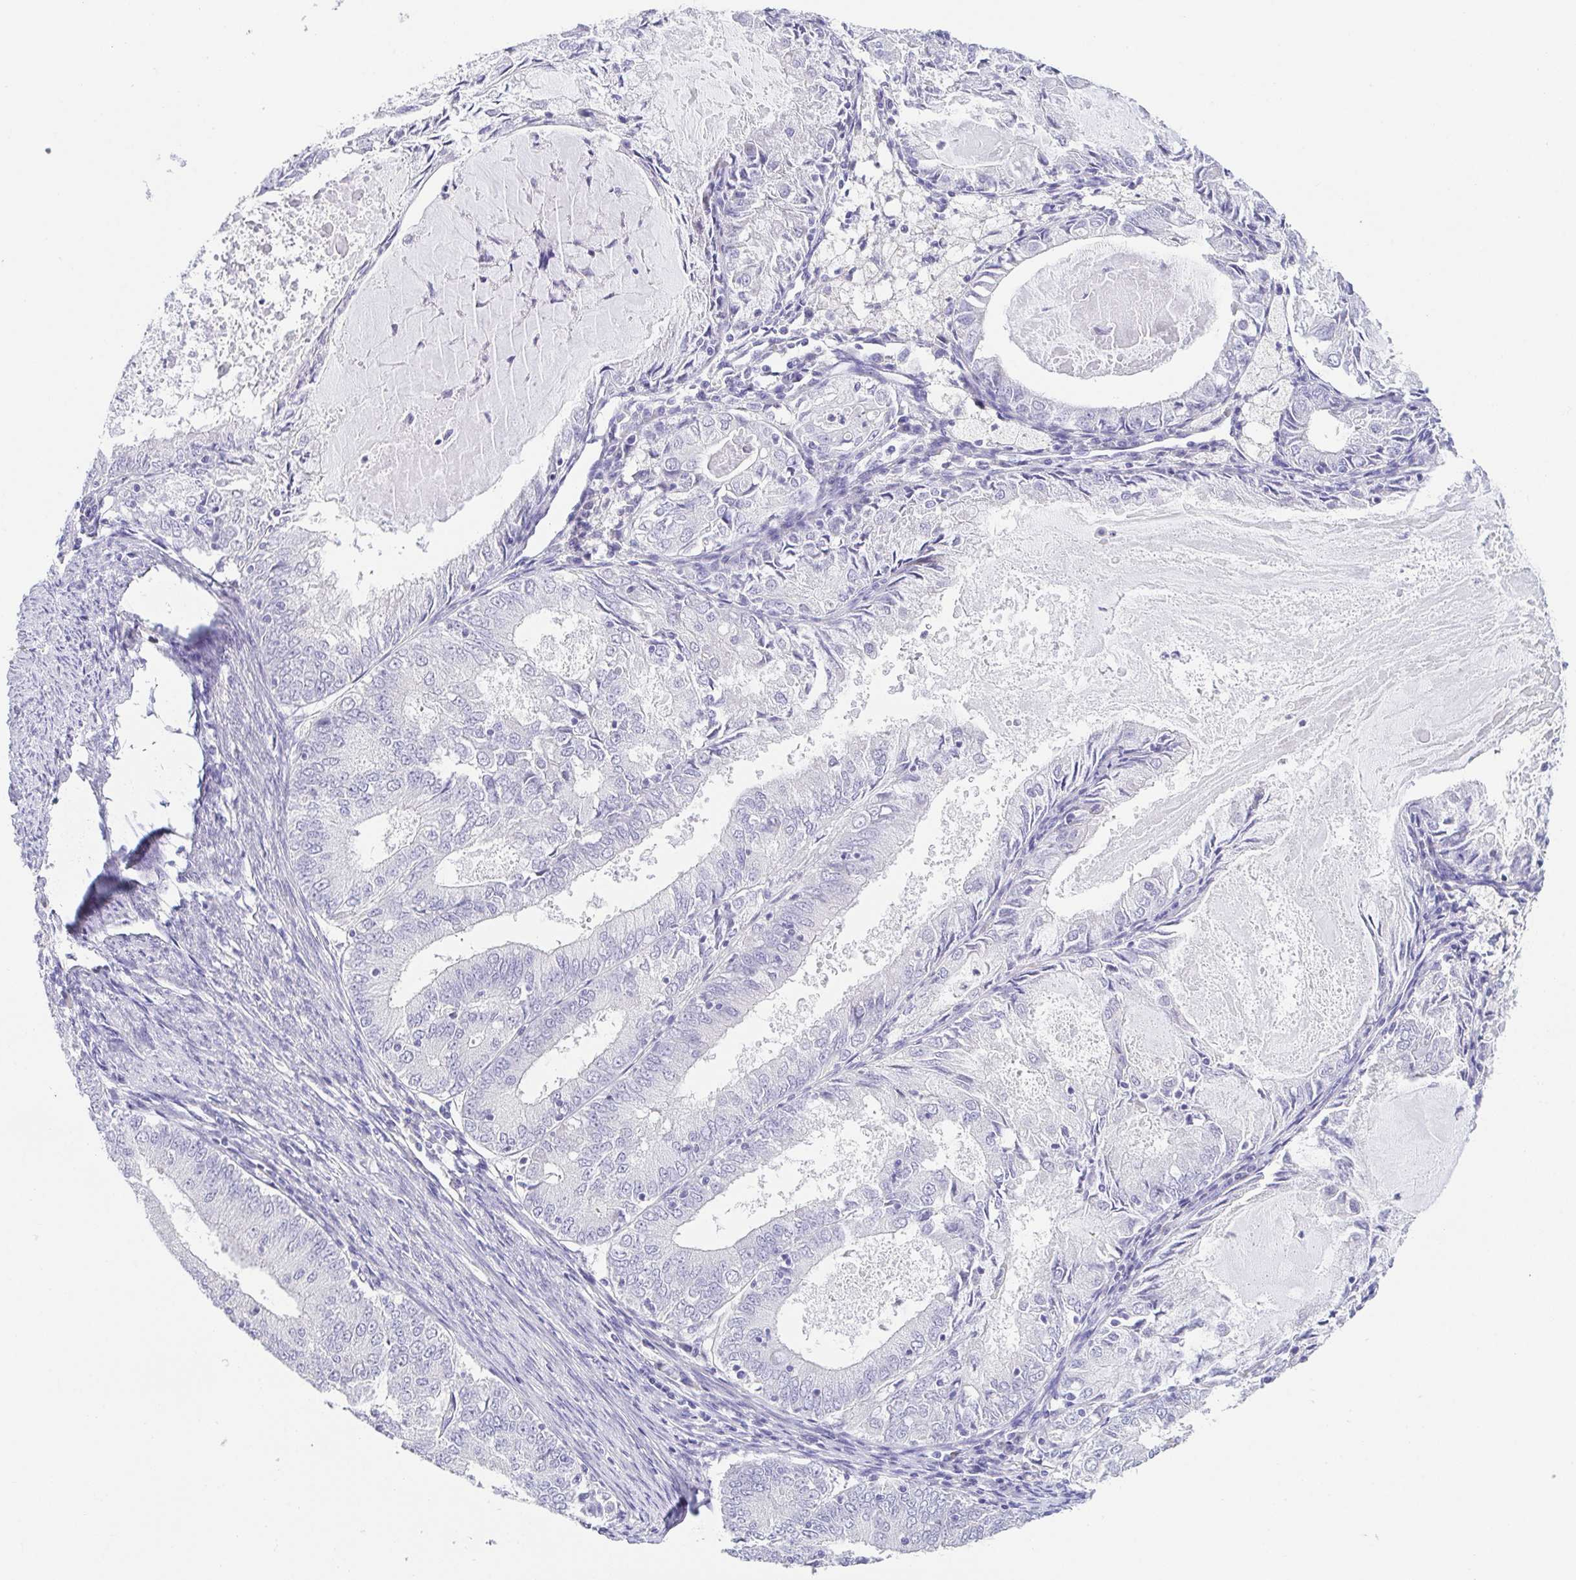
{"staining": {"intensity": "negative", "quantity": "none", "location": "none"}, "tissue": "endometrial cancer", "cell_type": "Tumor cells", "image_type": "cancer", "snomed": [{"axis": "morphology", "description": "Adenocarcinoma, NOS"}, {"axis": "topography", "description": "Endometrium"}], "caption": "IHC histopathology image of neoplastic tissue: human endometrial cancer stained with DAB (3,3'-diaminobenzidine) displays no significant protein positivity in tumor cells.", "gene": "HAPLN2", "patient": {"sex": "female", "age": 57}}